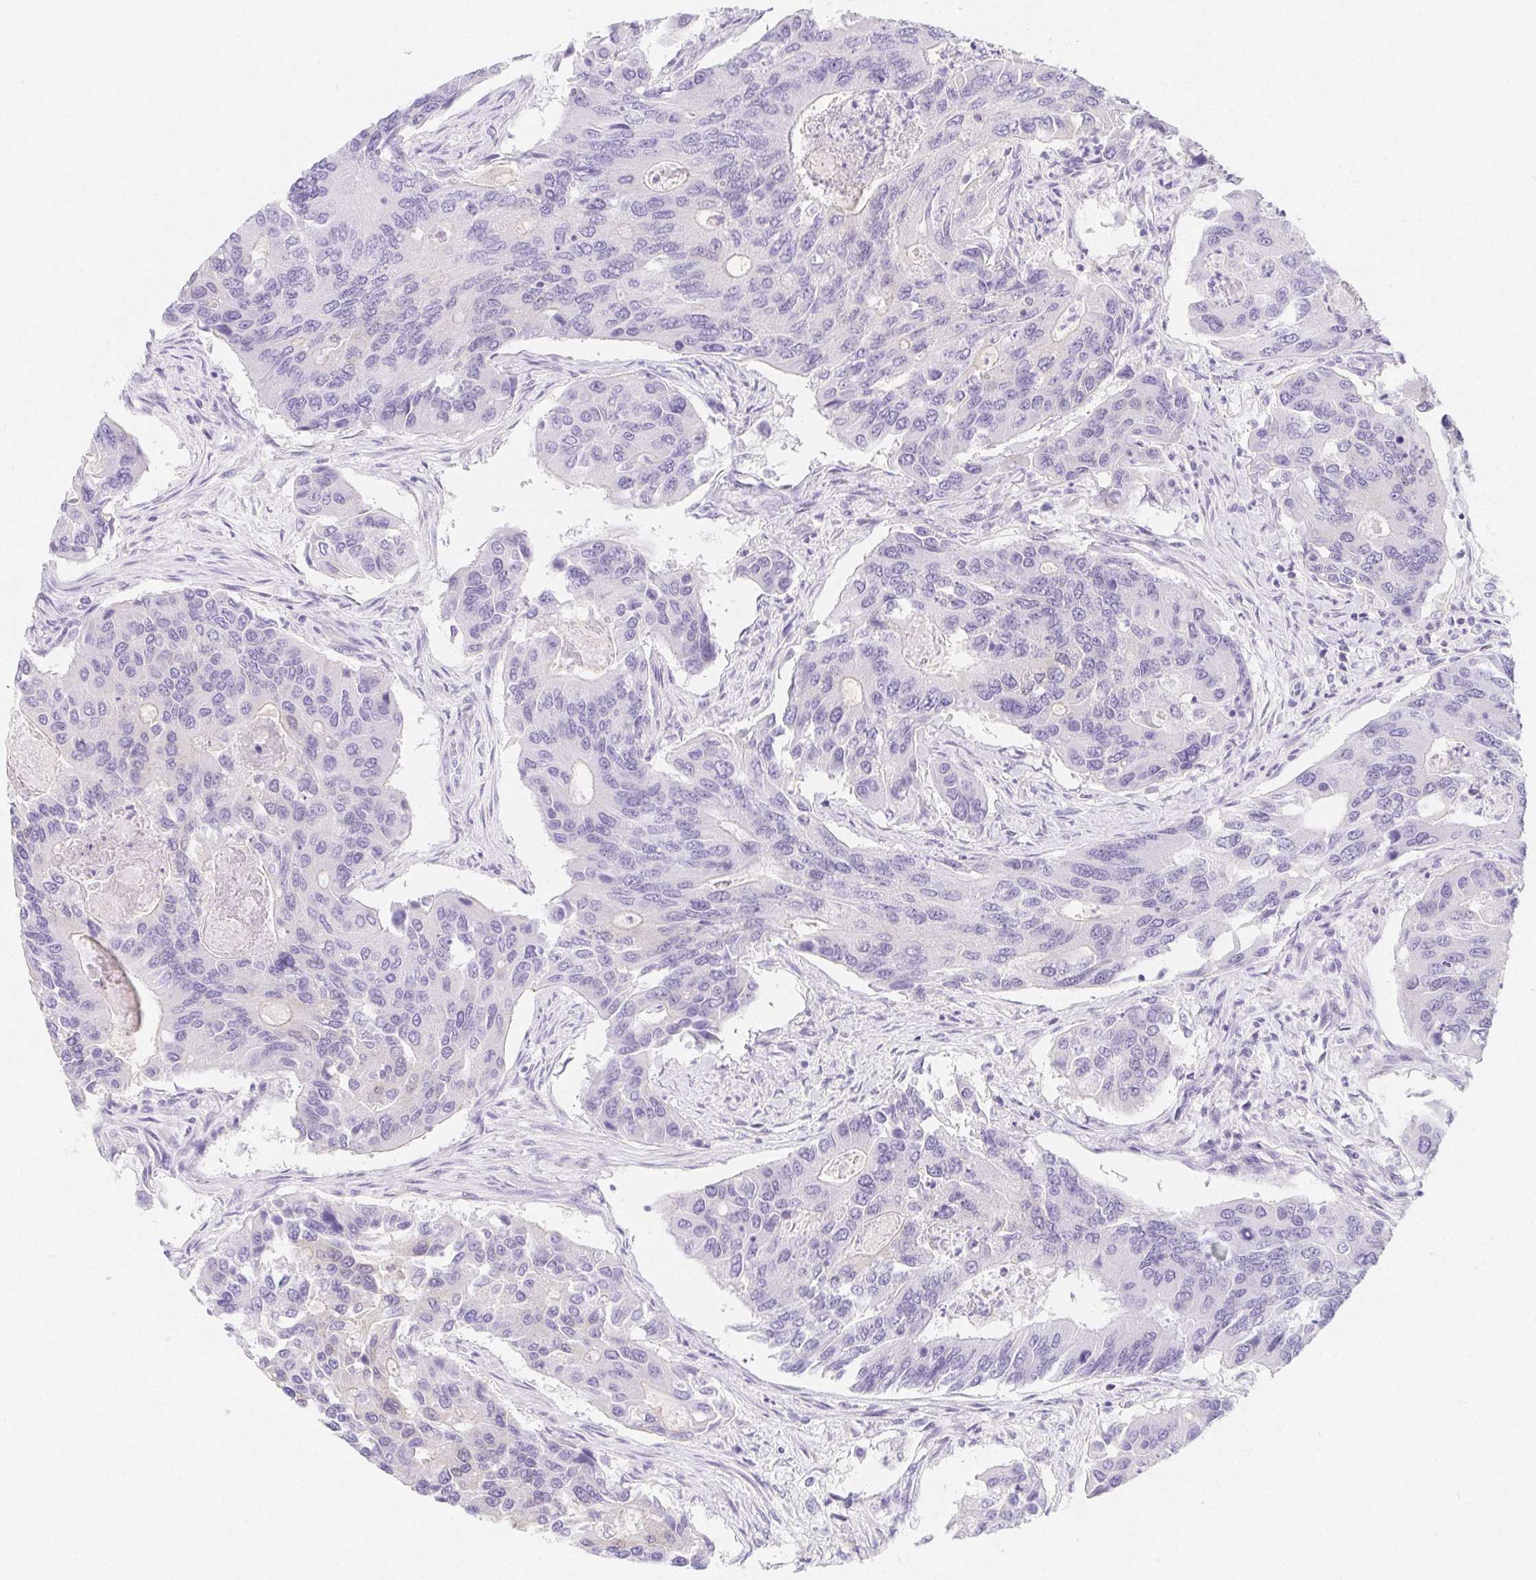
{"staining": {"intensity": "negative", "quantity": "none", "location": "none"}, "tissue": "colorectal cancer", "cell_type": "Tumor cells", "image_type": "cancer", "snomed": [{"axis": "morphology", "description": "Adenocarcinoma, NOS"}, {"axis": "topography", "description": "Colon"}], "caption": "Immunohistochemistry (IHC) histopathology image of colorectal adenocarcinoma stained for a protein (brown), which demonstrates no expression in tumor cells. Brightfield microscopy of immunohistochemistry stained with DAB (brown) and hematoxylin (blue), captured at high magnification.", "gene": "ZBBX", "patient": {"sex": "female", "age": 67}}